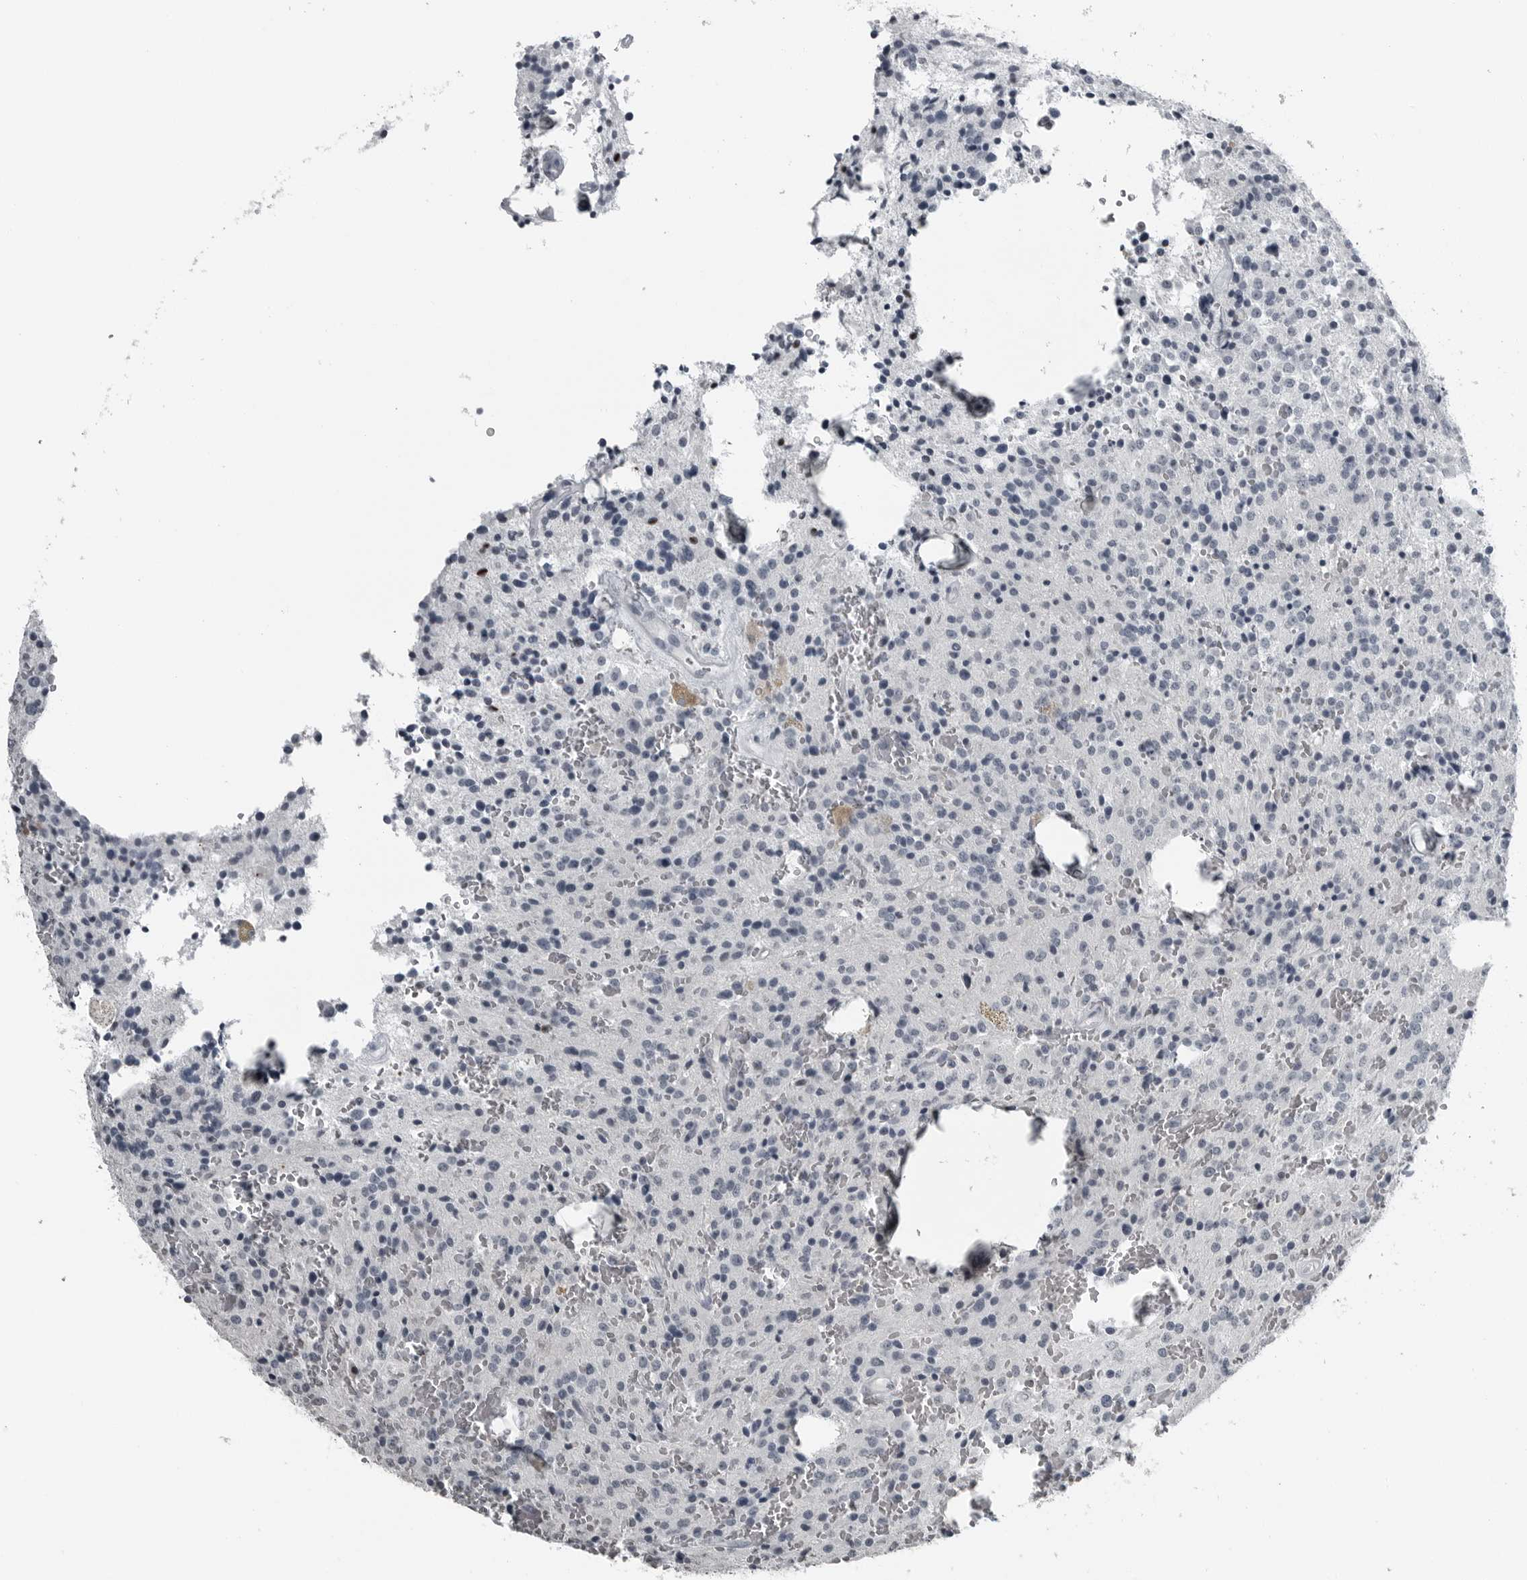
{"staining": {"intensity": "negative", "quantity": "none", "location": "none"}, "tissue": "glioma", "cell_type": "Tumor cells", "image_type": "cancer", "snomed": [{"axis": "morphology", "description": "Glioma, malignant, Low grade"}, {"axis": "topography", "description": "Brain"}], "caption": "Glioma was stained to show a protein in brown. There is no significant expression in tumor cells.", "gene": "SPINK1", "patient": {"sex": "male", "age": 58}}